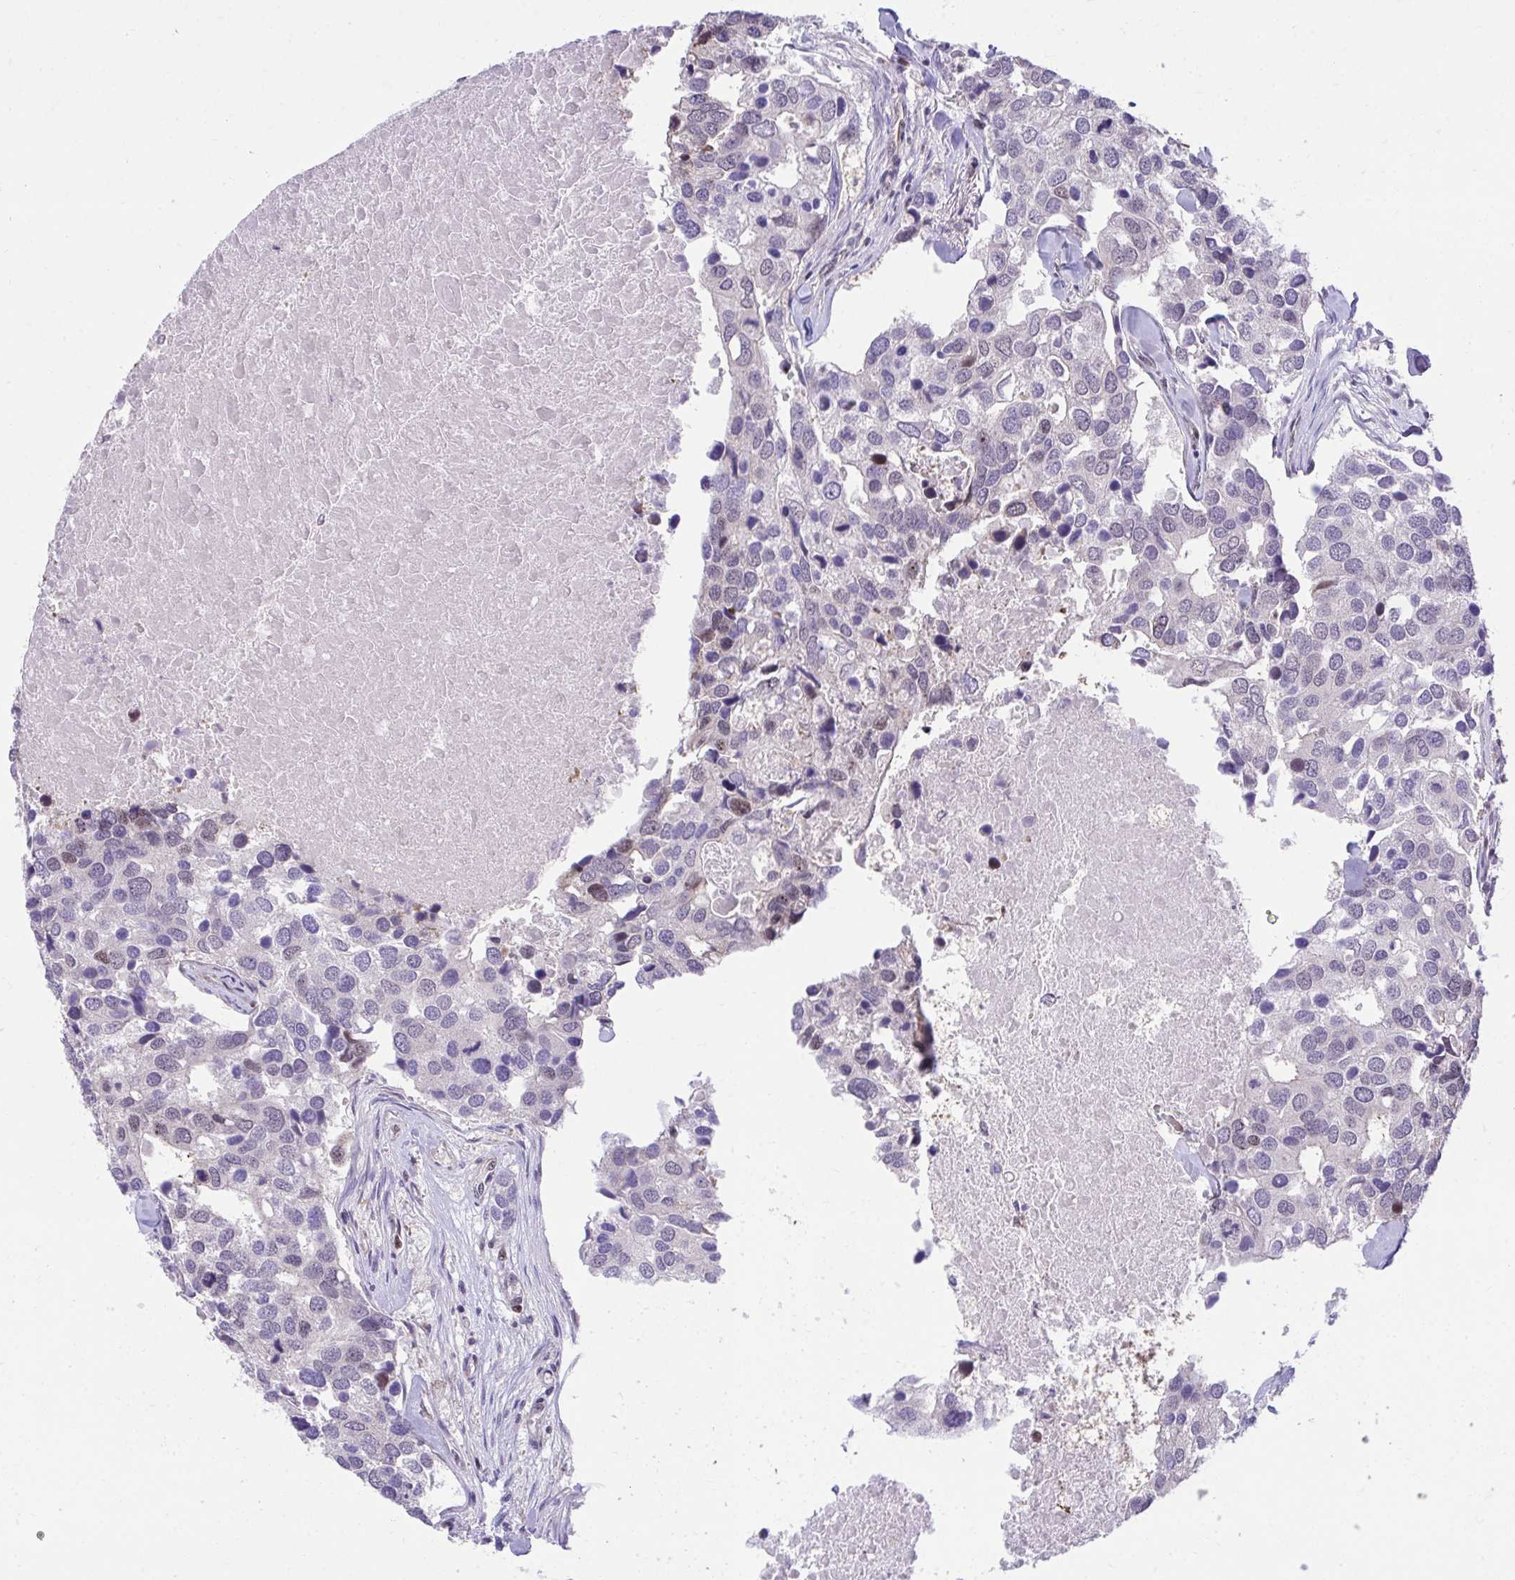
{"staining": {"intensity": "moderate", "quantity": "<25%", "location": "nuclear"}, "tissue": "breast cancer", "cell_type": "Tumor cells", "image_type": "cancer", "snomed": [{"axis": "morphology", "description": "Duct carcinoma"}, {"axis": "topography", "description": "Breast"}], "caption": "Infiltrating ductal carcinoma (breast) stained for a protein shows moderate nuclear positivity in tumor cells. The staining was performed using DAB, with brown indicating positive protein expression. Nuclei are stained blue with hematoxylin.", "gene": "HOXA4", "patient": {"sex": "female", "age": 83}}